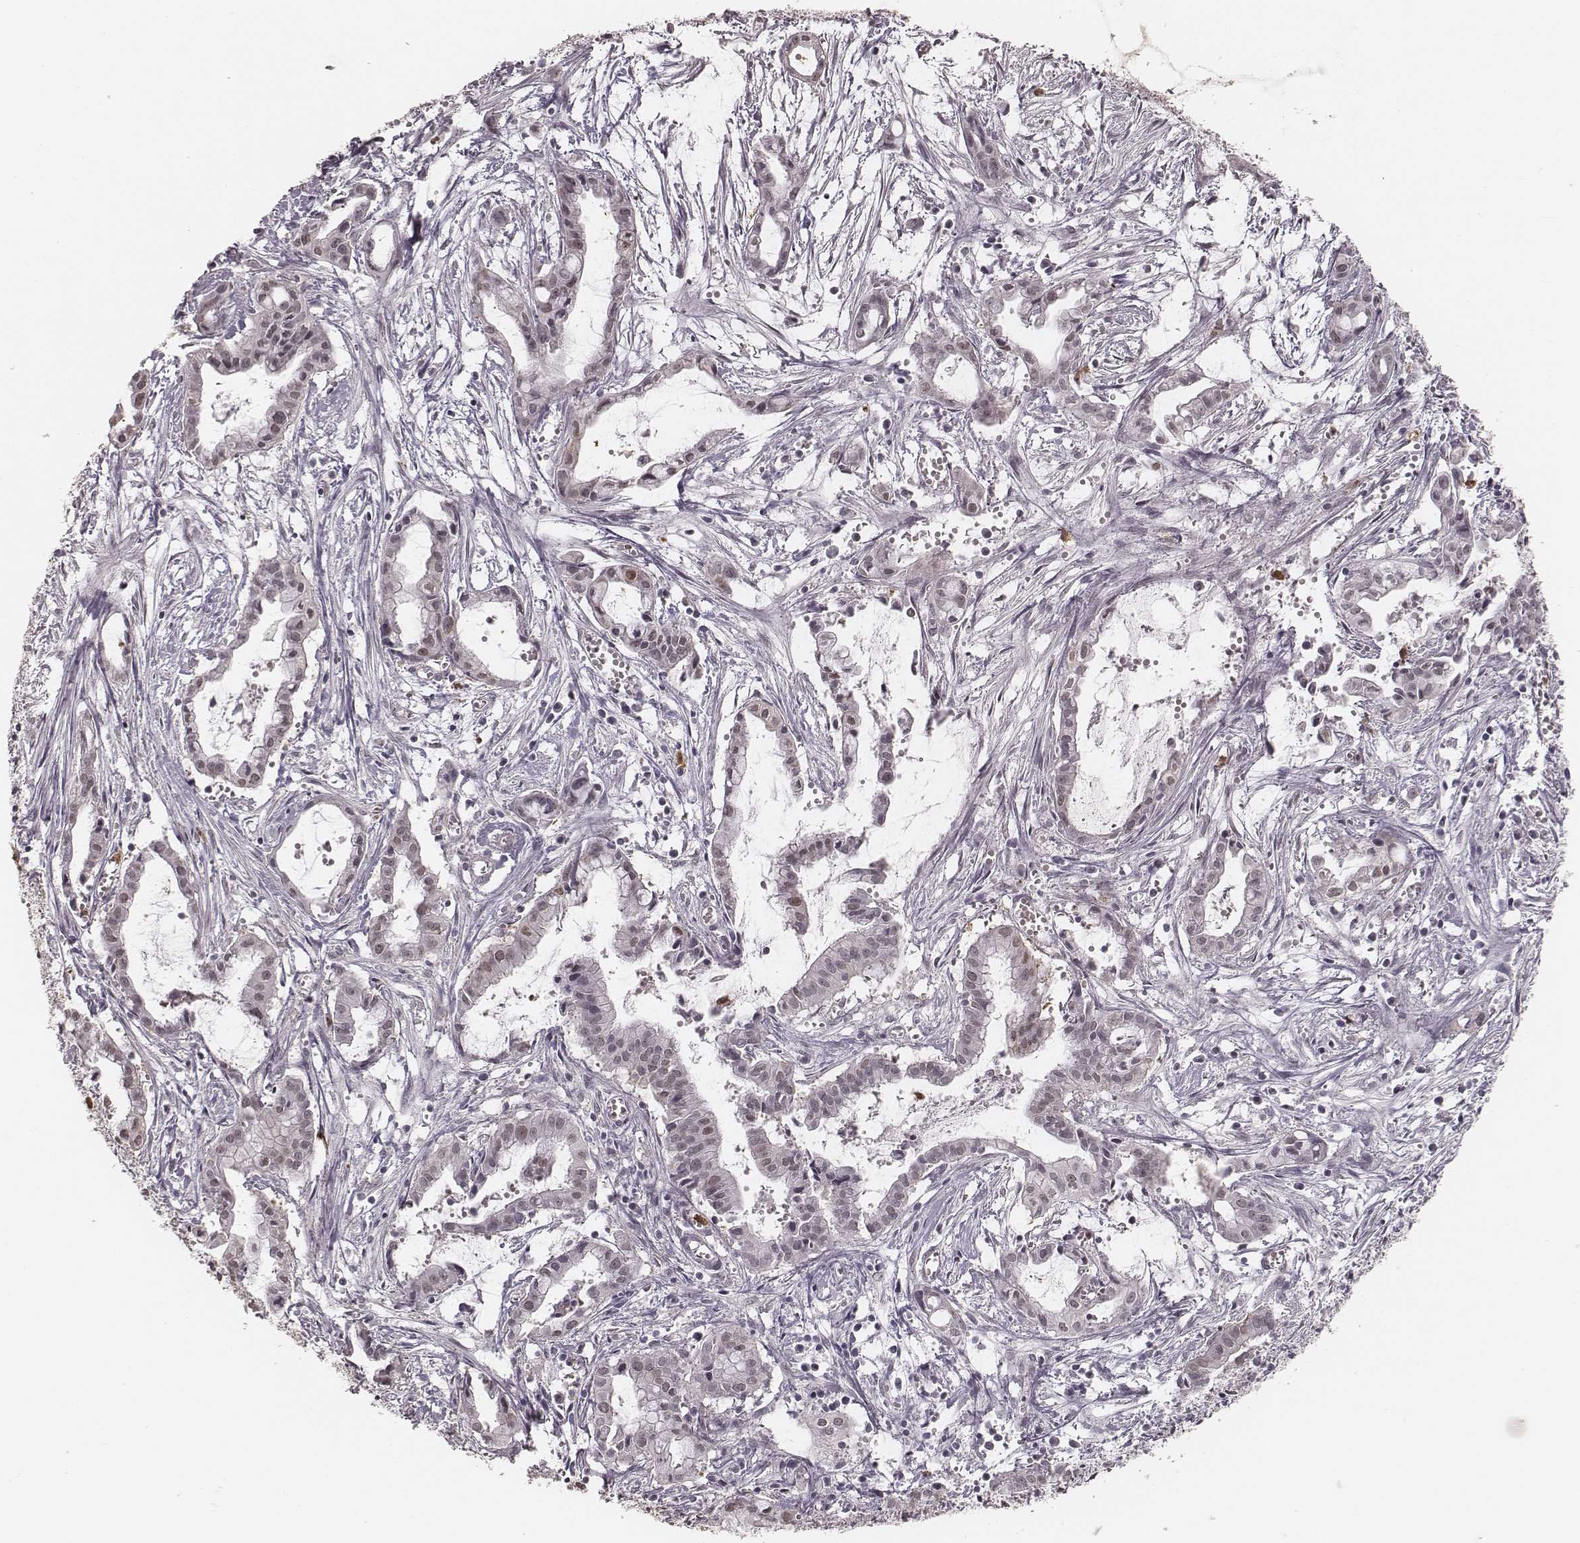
{"staining": {"intensity": "weak", "quantity": "<25%", "location": "nuclear"}, "tissue": "pancreatic cancer", "cell_type": "Tumor cells", "image_type": "cancer", "snomed": [{"axis": "morphology", "description": "Adenocarcinoma, NOS"}, {"axis": "topography", "description": "Pancreas"}], "caption": "Pancreatic cancer was stained to show a protein in brown. There is no significant expression in tumor cells.", "gene": "KITLG", "patient": {"sex": "male", "age": 48}}